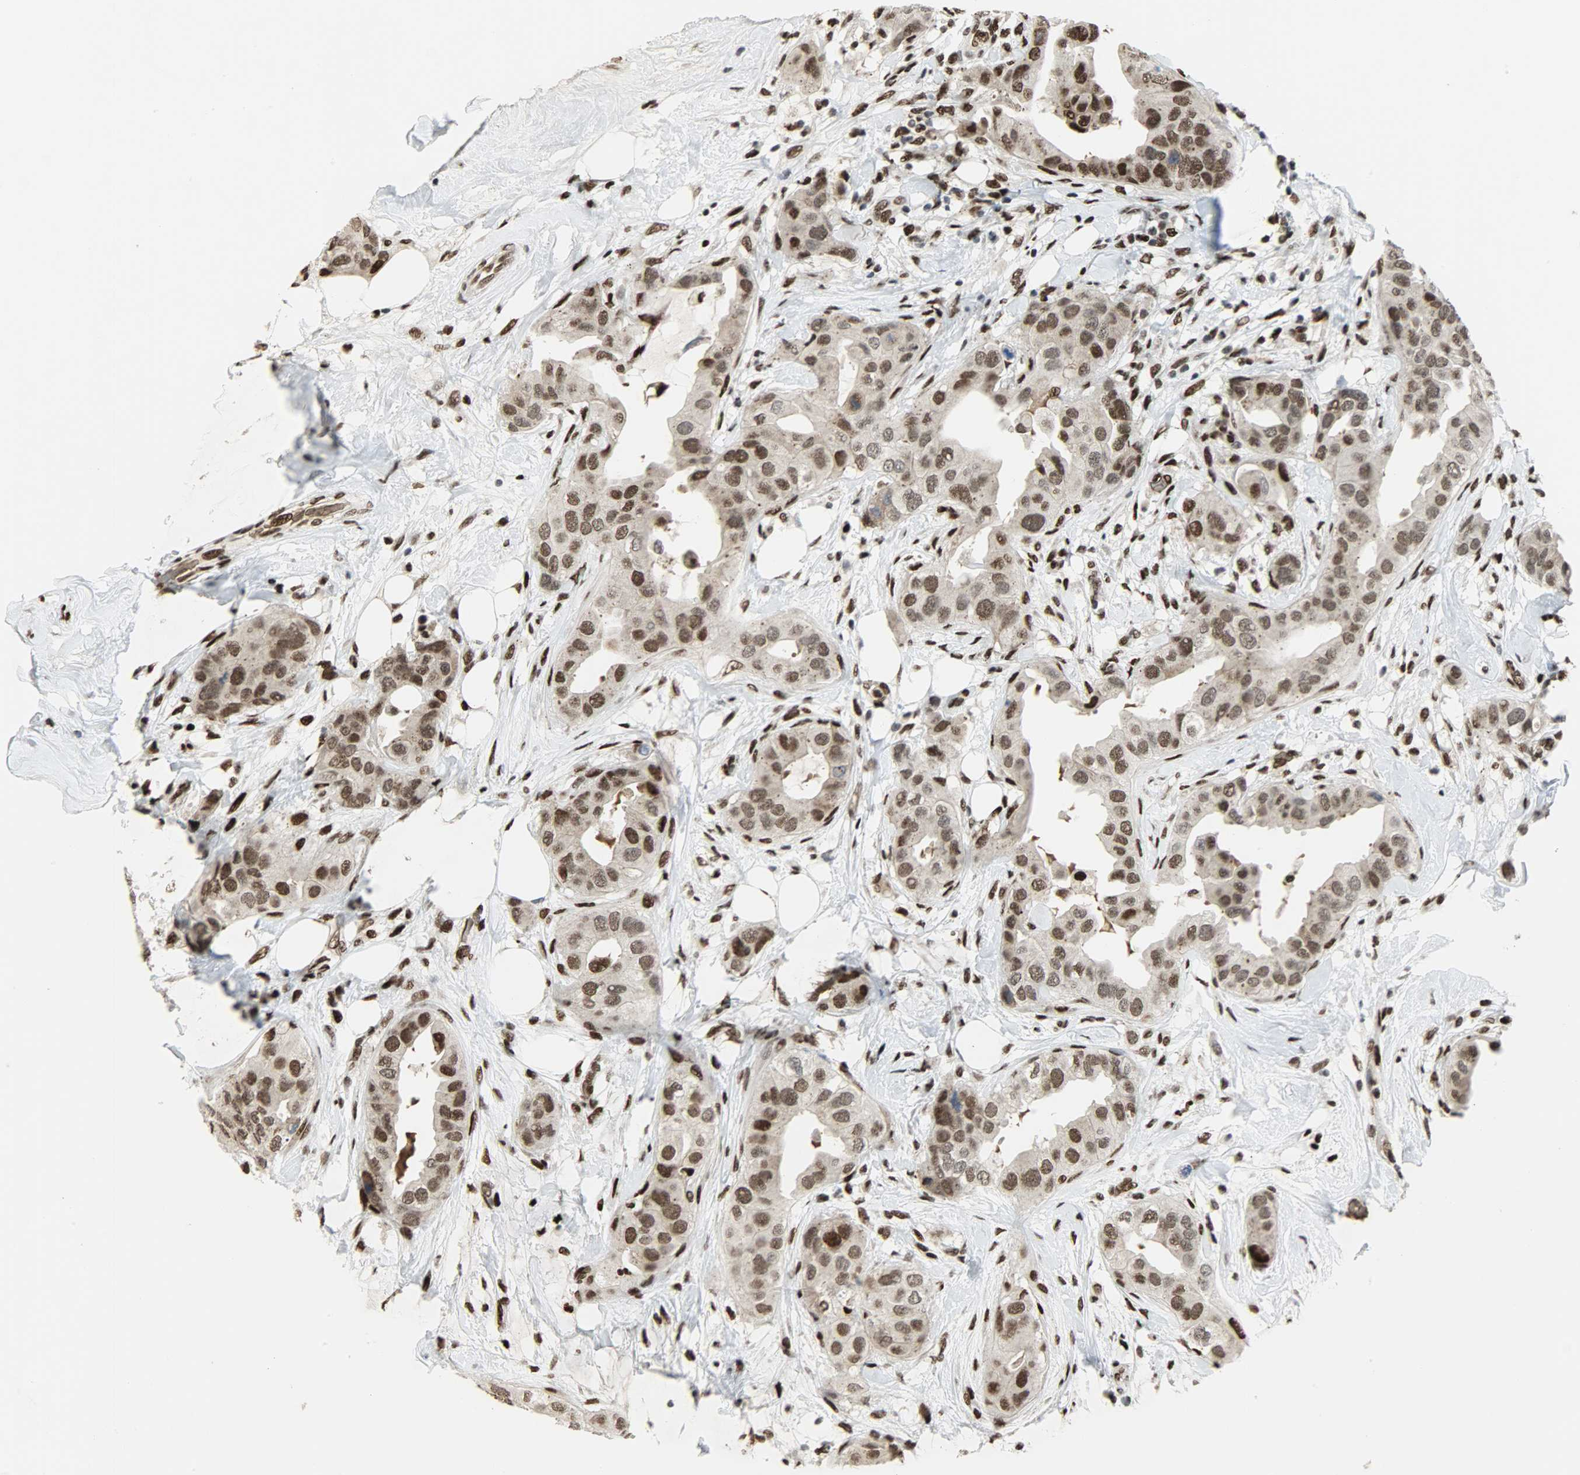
{"staining": {"intensity": "strong", "quantity": ">75%", "location": "cytoplasmic/membranous,nuclear"}, "tissue": "breast cancer", "cell_type": "Tumor cells", "image_type": "cancer", "snomed": [{"axis": "morphology", "description": "Duct carcinoma"}, {"axis": "topography", "description": "Breast"}], "caption": "This histopathology image exhibits immunohistochemistry staining of human breast cancer, with high strong cytoplasmic/membranous and nuclear positivity in about >75% of tumor cells.", "gene": "SNAI1", "patient": {"sex": "female", "age": 40}}